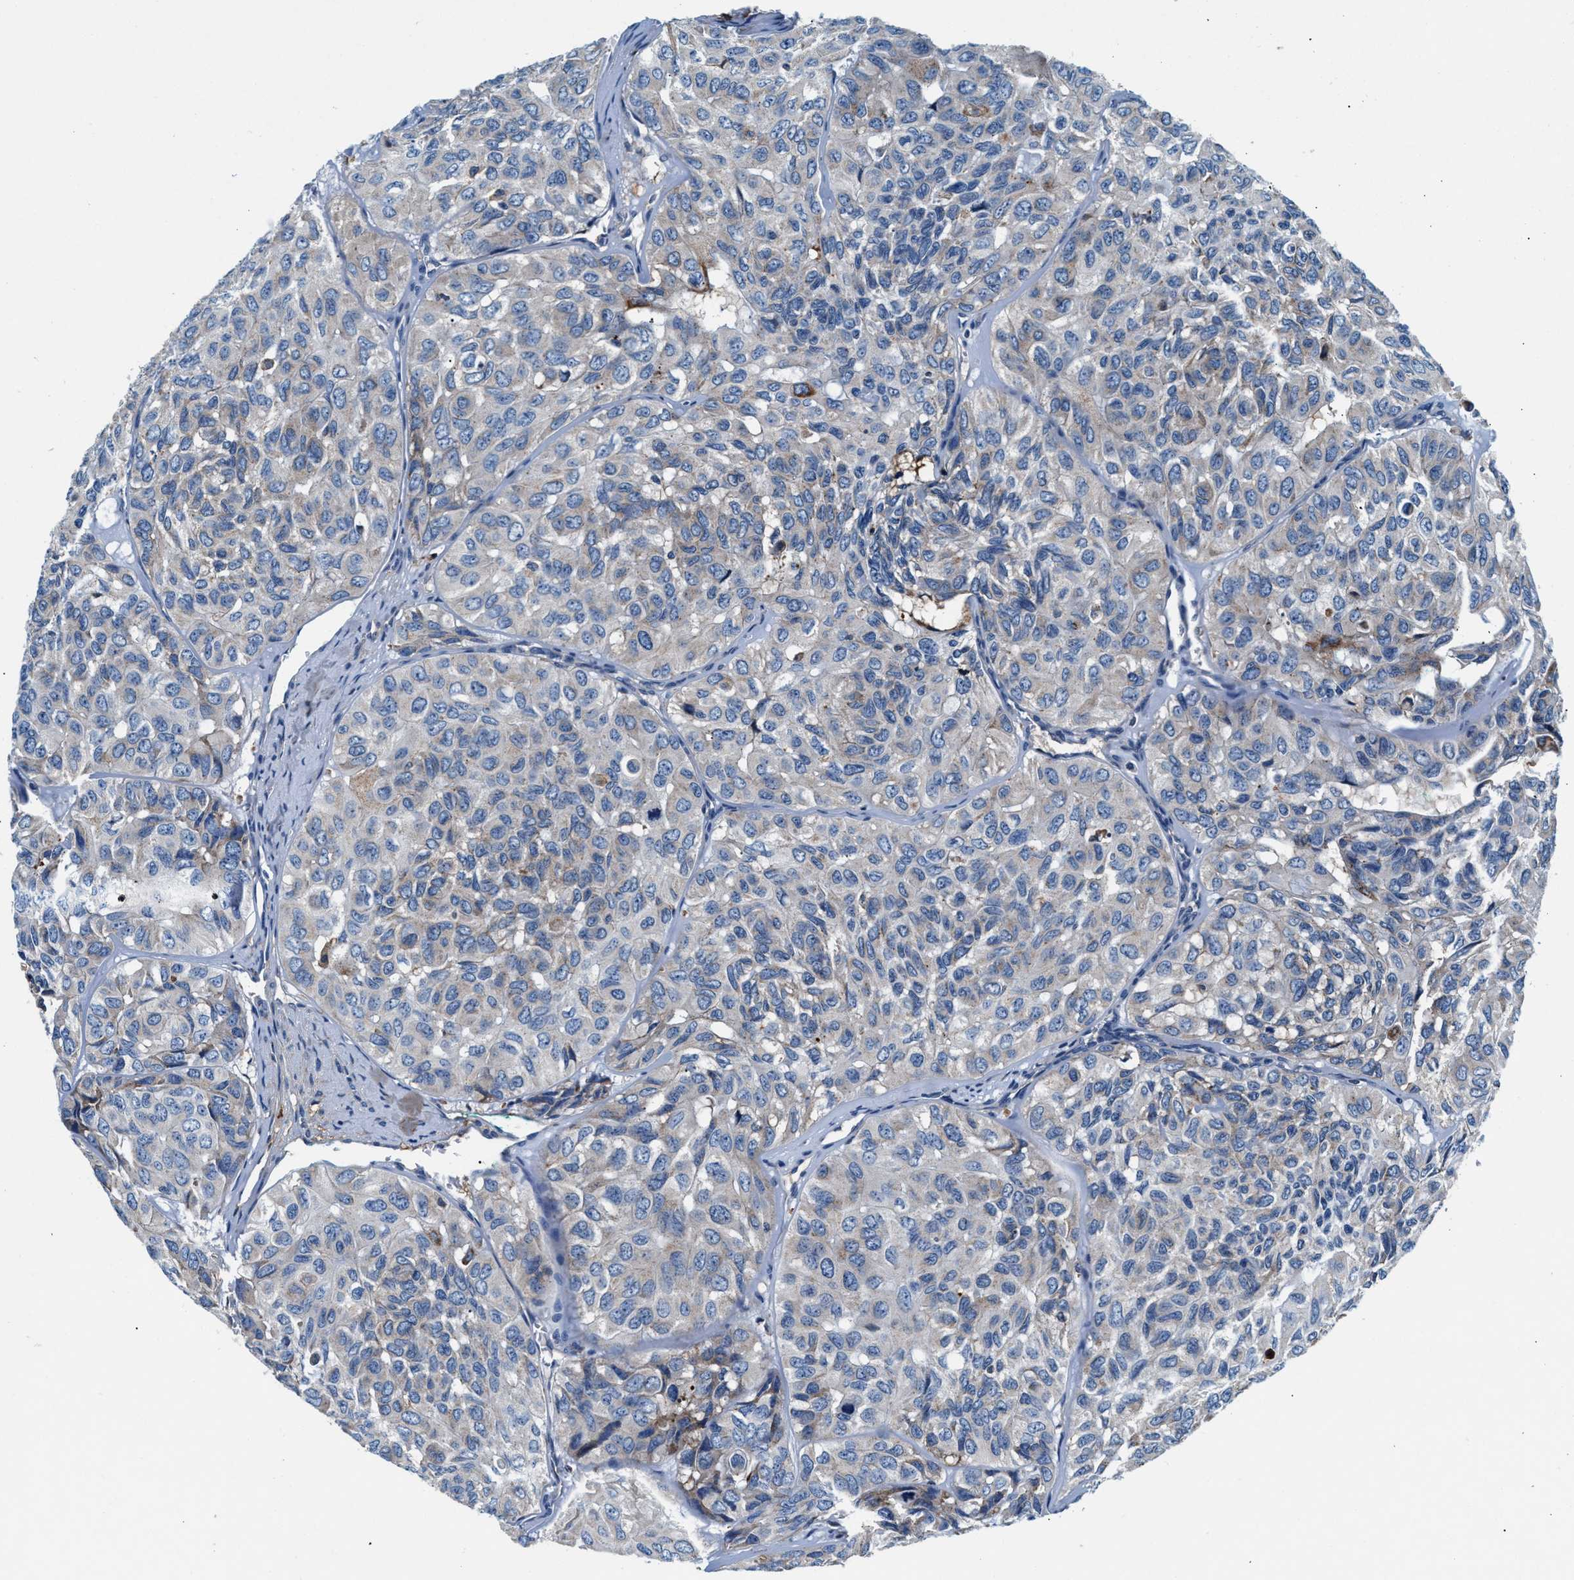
{"staining": {"intensity": "moderate", "quantity": "<25%", "location": "cytoplasmic/membranous"}, "tissue": "head and neck cancer", "cell_type": "Tumor cells", "image_type": "cancer", "snomed": [{"axis": "morphology", "description": "Adenocarcinoma, NOS"}, {"axis": "topography", "description": "Salivary gland, NOS"}, {"axis": "topography", "description": "Head-Neck"}], "caption": "Human adenocarcinoma (head and neck) stained for a protein (brown) exhibits moderate cytoplasmic/membranous positive expression in approximately <25% of tumor cells.", "gene": "SLFN11", "patient": {"sex": "female", "age": 76}}